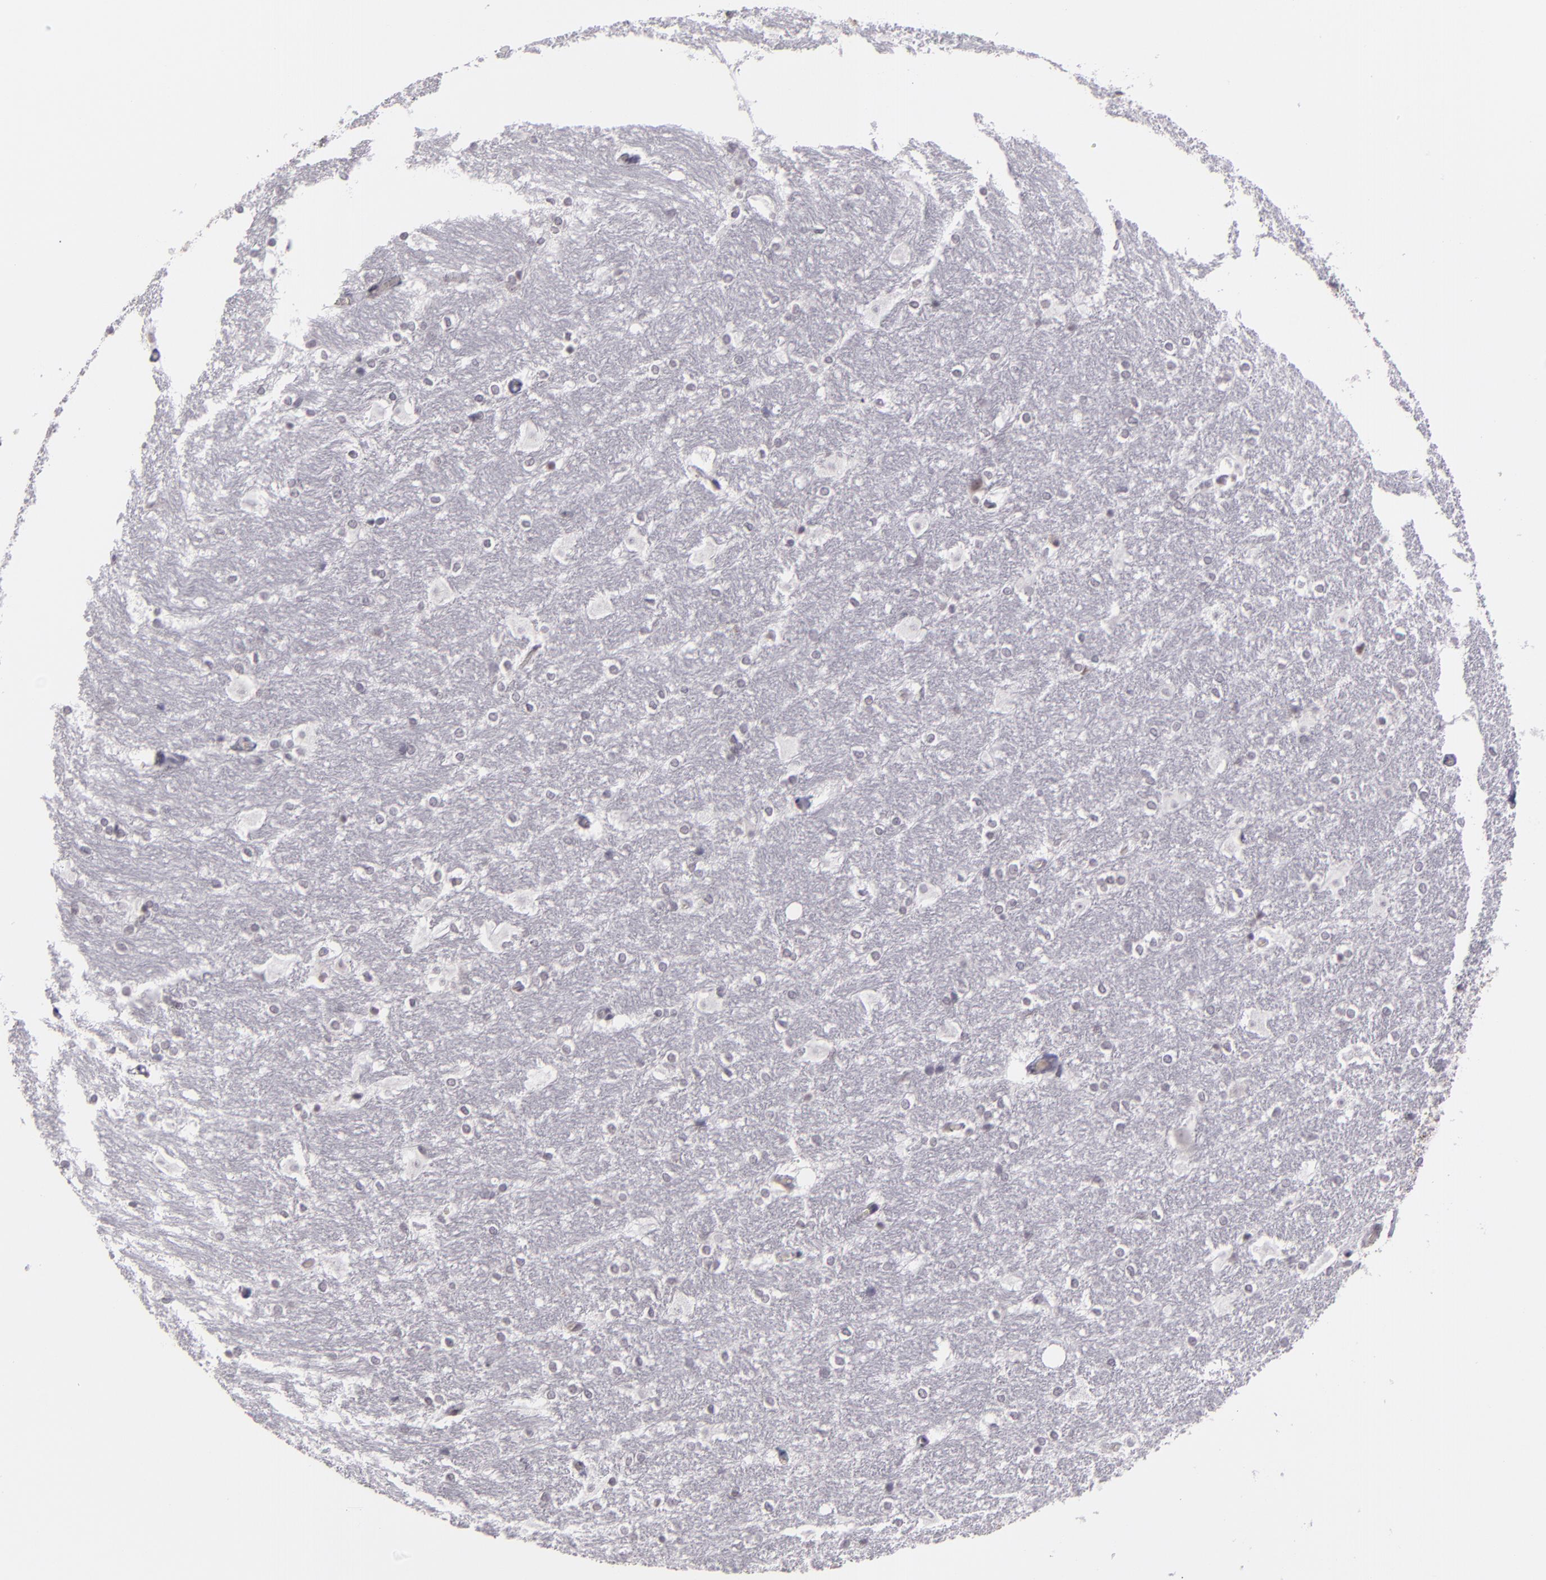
{"staining": {"intensity": "negative", "quantity": "none", "location": "none"}, "tissue": "hippocampus", "cell_type": "Glial cells", "image_type": "normal", "snomed": [{"axis": "morphology", "description": "Normal tissue, NOS"}, {"axis": "topography", "description": "Hippocampus"}], "caption": "Immunohistochemistry photomicrograph of unremarkable hippocampus: human hippocampus stained with DAB (3,3'-diaminobenzidine) exhibits no significant protein staining in glial cells. (DAB immunohistochemistry, high magnification).", "gene": "ZNF205", "patient": {"sex": "female", "age": 19}}